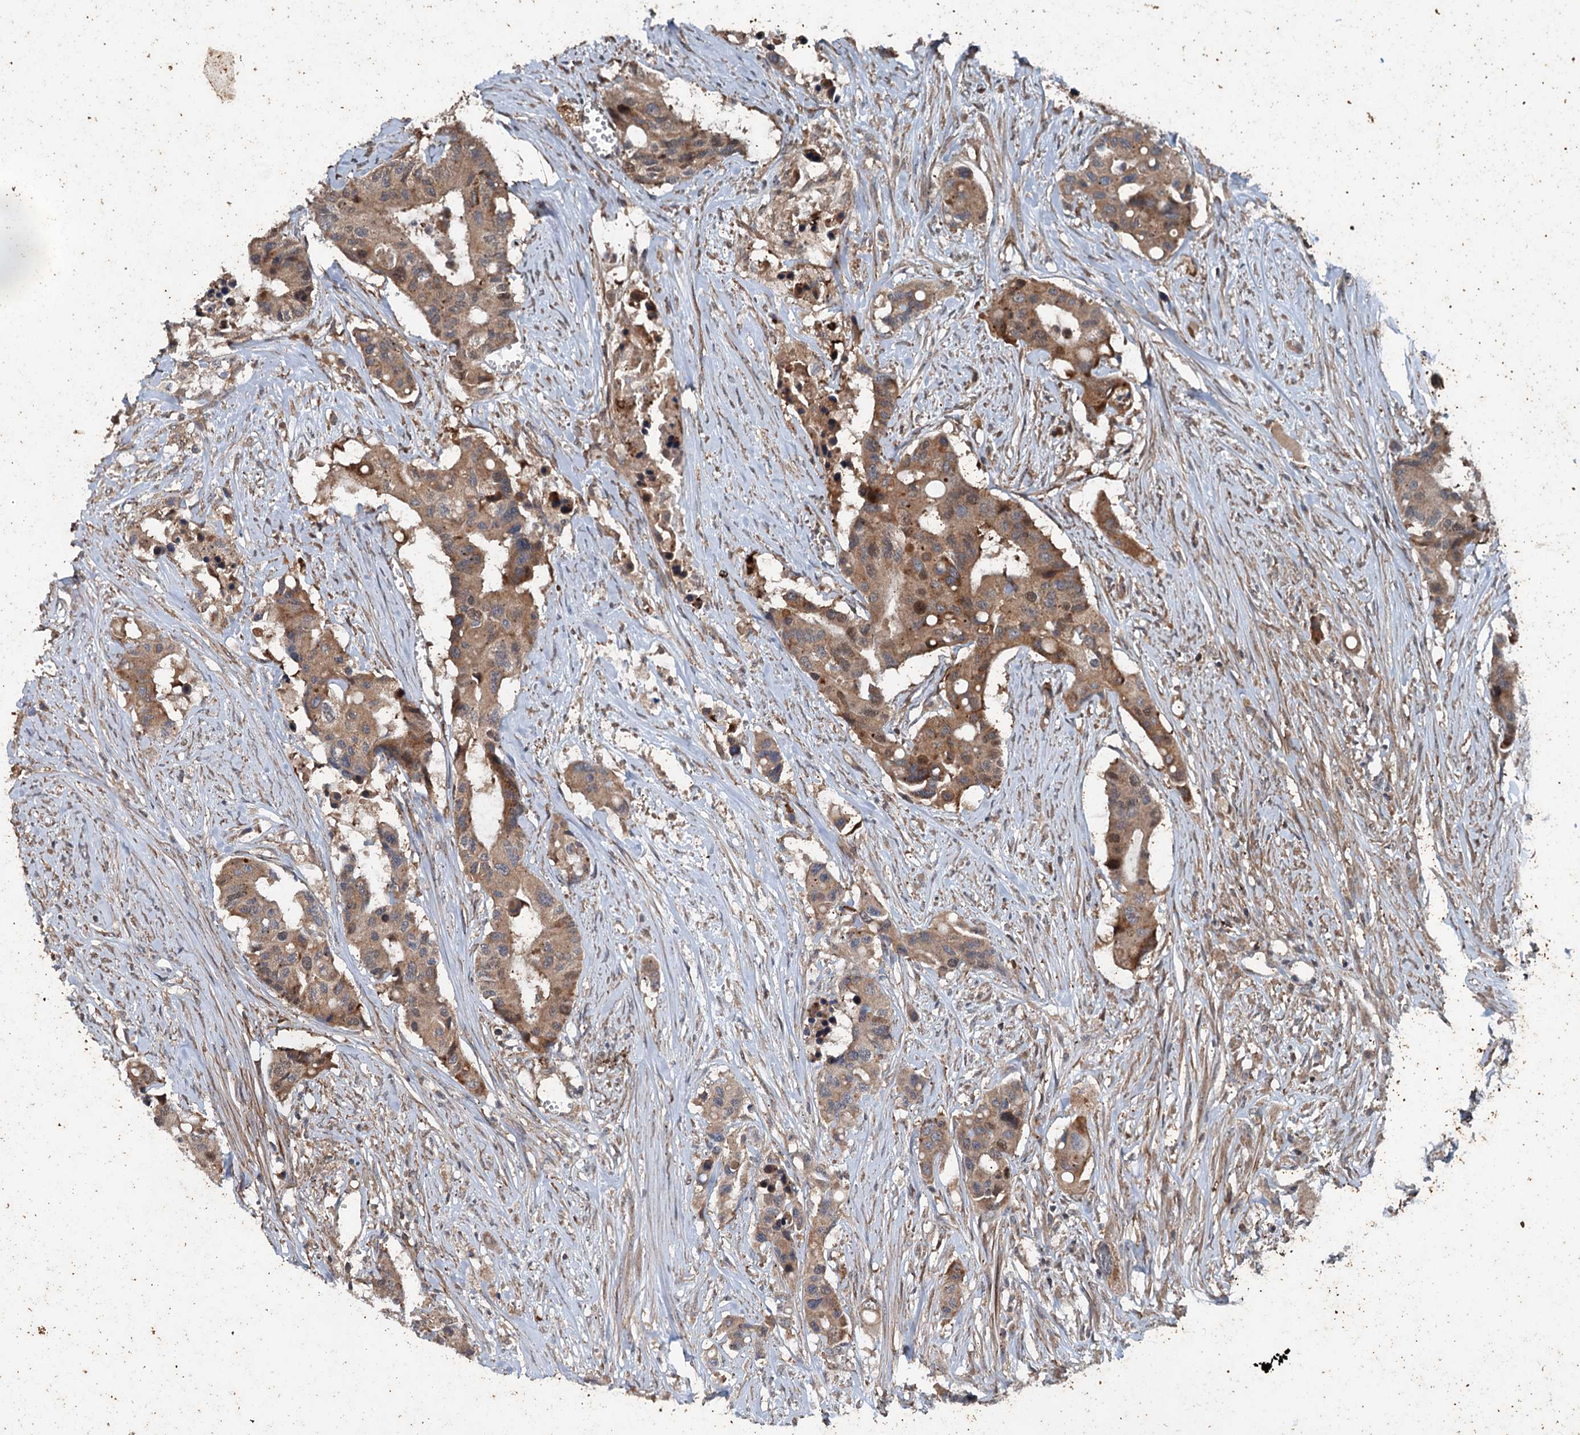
{"staining": {"intensity": "moderate", "quantity": ">75%", "location": "cytoplasmic/membranous"}, "tissue": "colorectal cancer", "cell_type": "Tumor cells", "image_type": "cancer", "snomed": [{"axis": "morphology", "description": "Adenocarcinoma, NOS"}, {"axis": "topography", "description": "Colon"}], "caption": "An immunohistochemistry photomicrograph of neoplastic tissue is shown. Protein staining in brown shows moderate cytoplasmic/membranous positivity in colorectal cancer within tumor cells.", "gene": "TEDC1", "patient": {"sex": "male", "age": 77}}